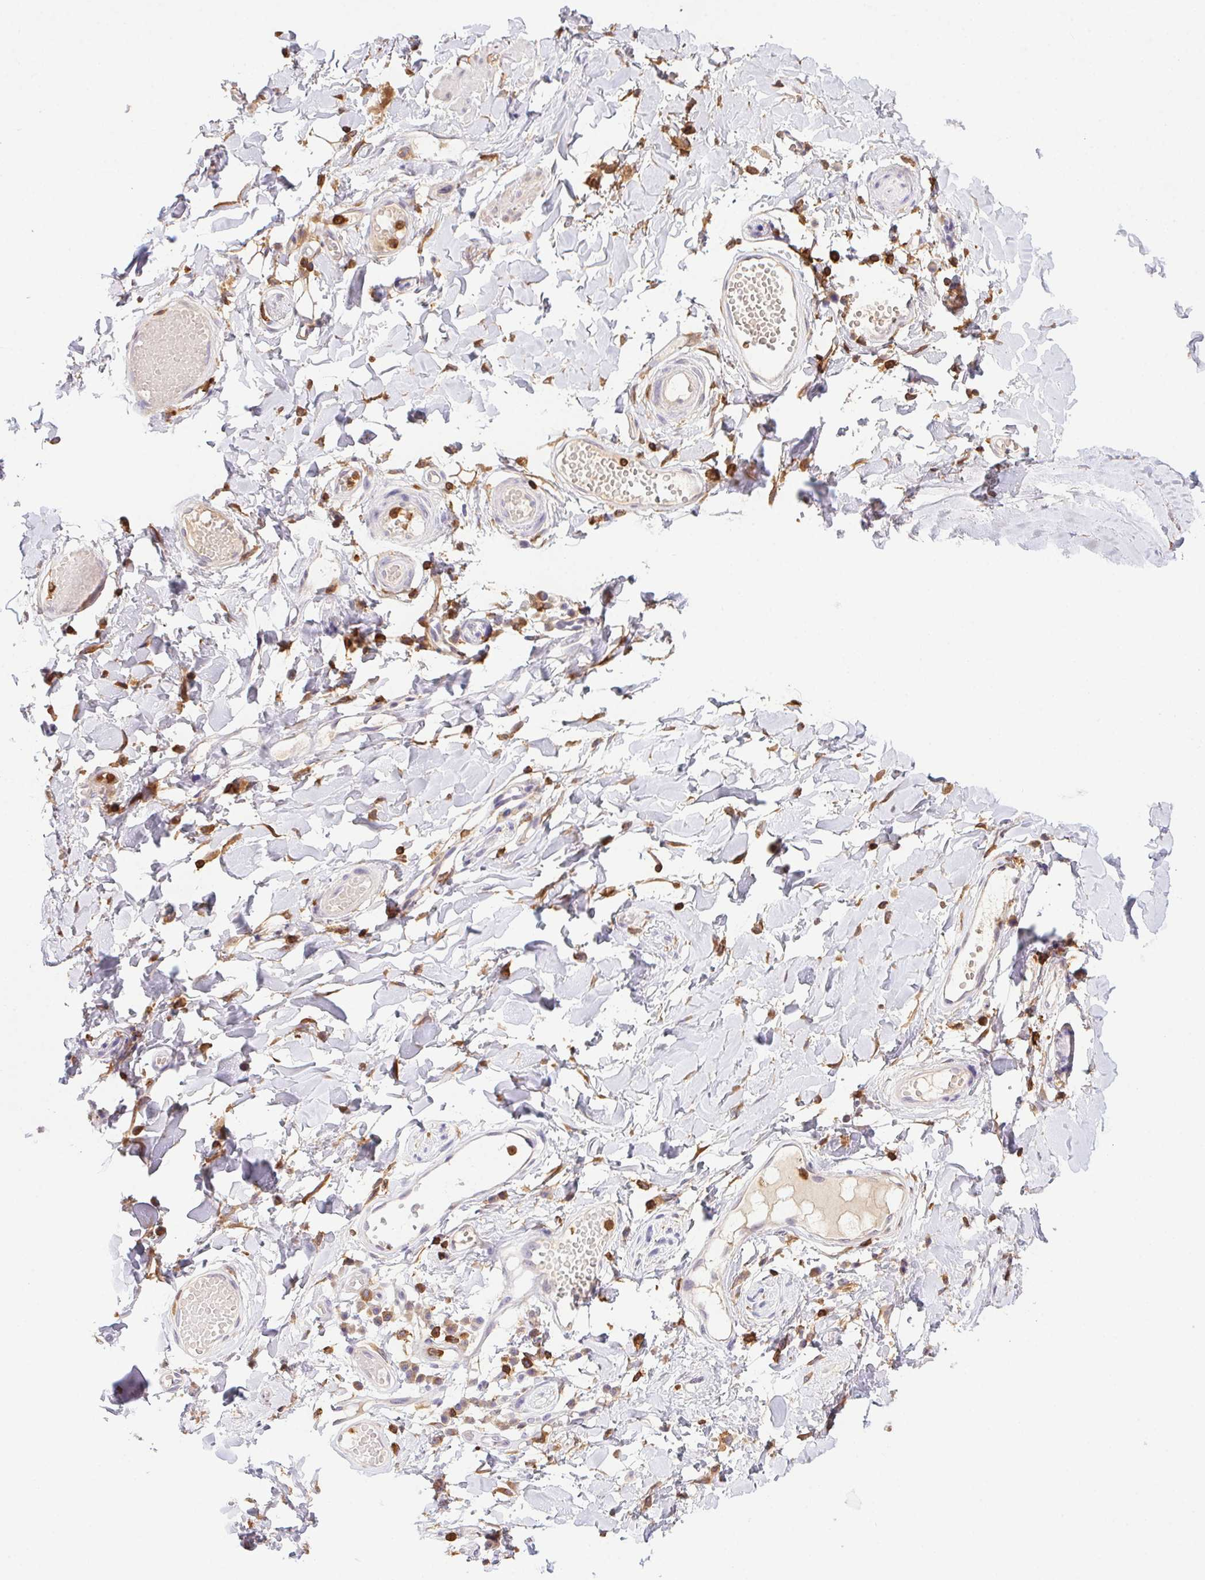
{"staining": {"intensity": "moderate", "quantity": "25%-75%", "location": "cytoplasmic/membranous"}, "tissue": "adipose tissue", "cell_type": "Adipocytes", "image_type": "normal", "snomed": [{"axis": "morphology", "description": "Normal tissue, NOS"}, {"axis": "topography", "description": "Anal"}, {"axis": "topography", "description": "Peripheral nerve tissue"}], "caption": "Adipose tissue stained with immunohistochemistry (IHC) exhibits moderate cytoplasmic/membranous staining in approximately 25%-75% of adipocytes. (brown staining indicates protein expression, while blue staining denotes nuclei).", "gene": "APBB1IP", "patient": {"sex": "male", "age": 78}}